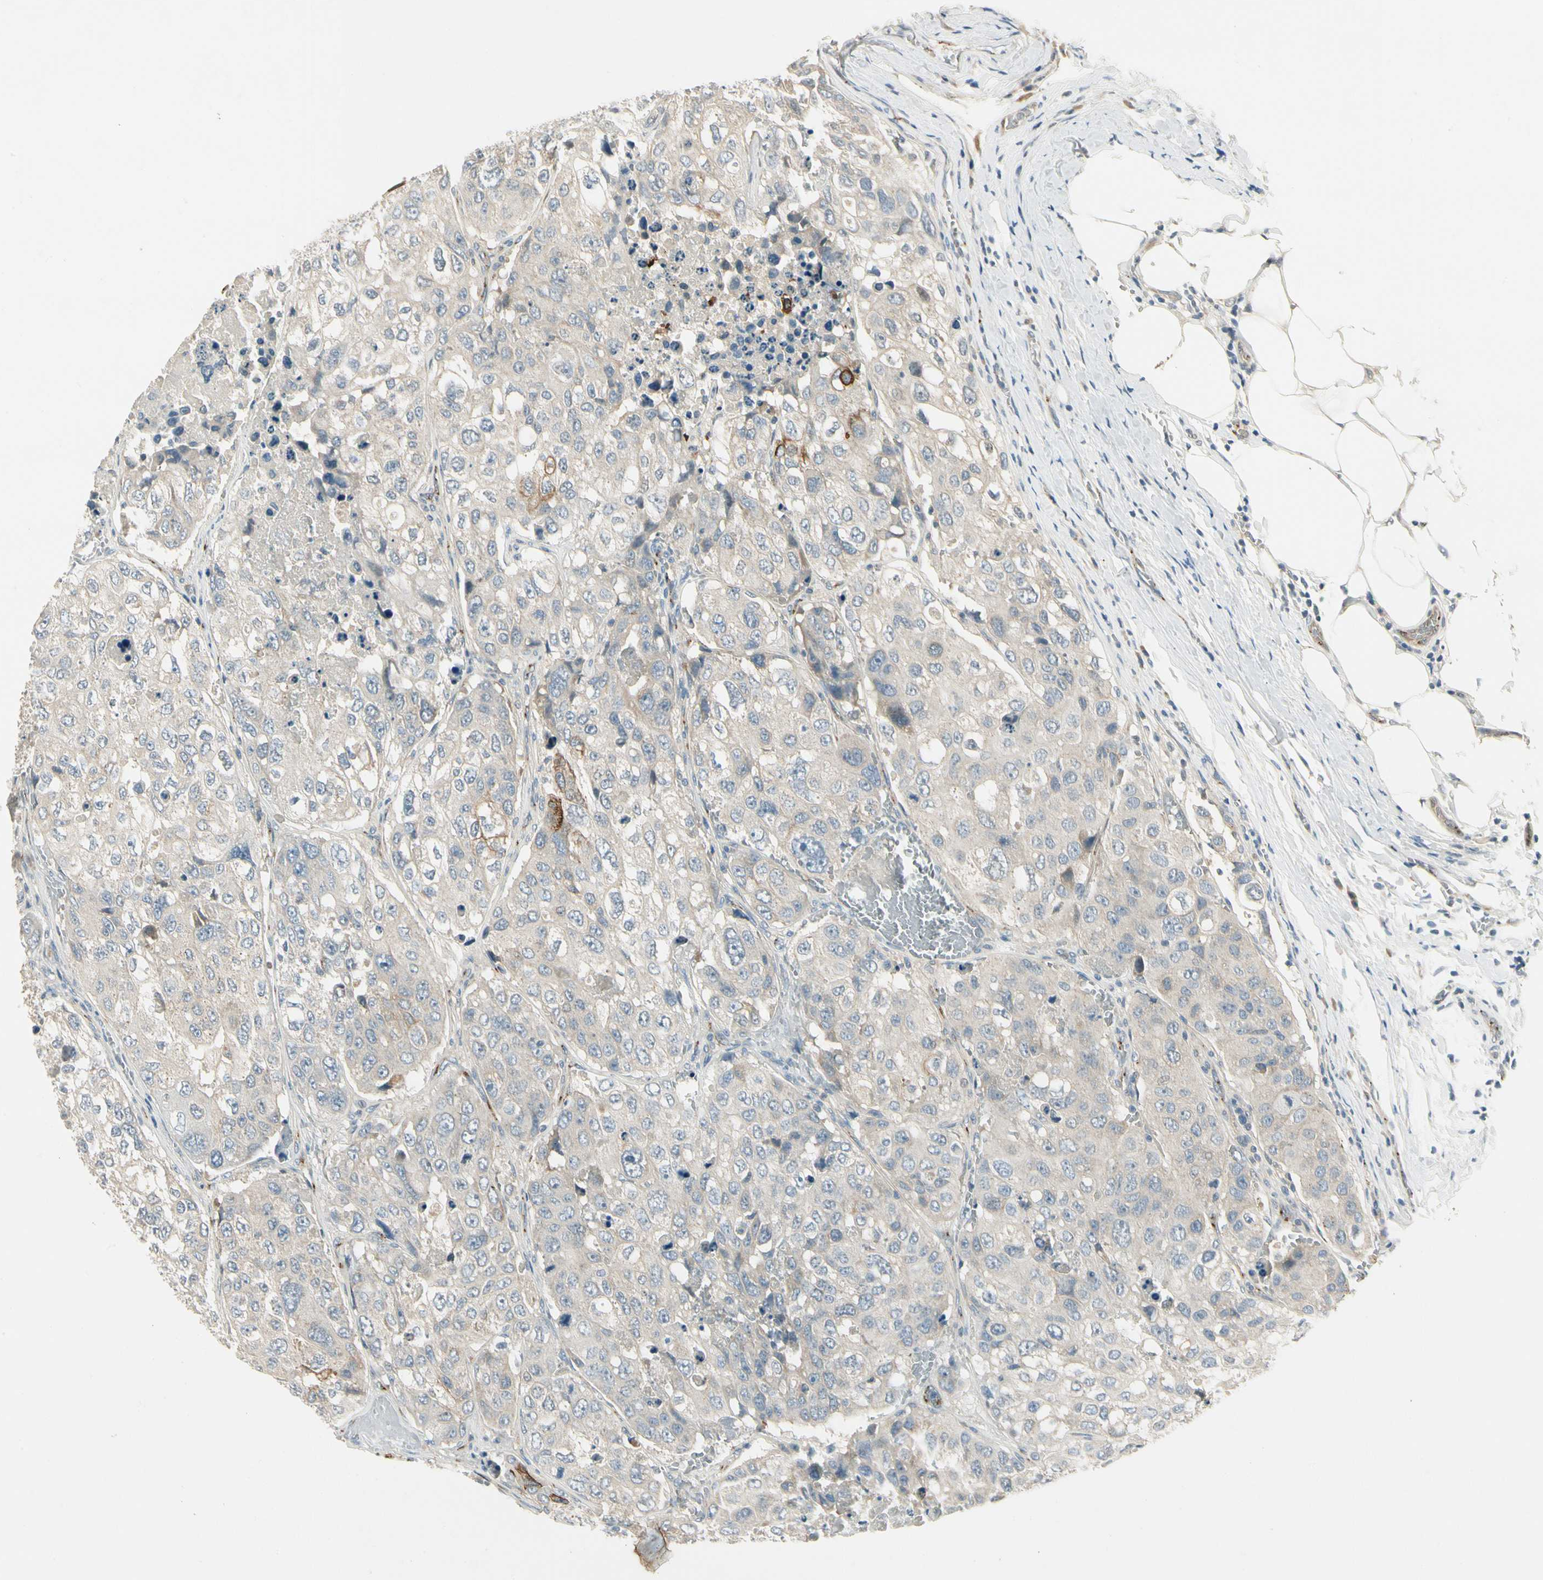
{"staining": {"intensity": "weak", "quantity": "<25%", "location": "cytoplasmic/membranous"}, "tissue": "urothelial cancer", "cell_type": "Tumor cells", "image_type": "cancer", "snomed": [{"axis": "morphology", "description": "Urothelial carcinoma, High grade"}, {"axis": "topography", "description": "Lymph node"}, {"axis": "topography", "description": "Urinary bladder"}], "caption": "Immunohistochemistry (IHC) of urothelial cancer reveals no staining in tumor cells.", "gene": "MANSC1", "patient": {"sex": "male", "age": 51}}